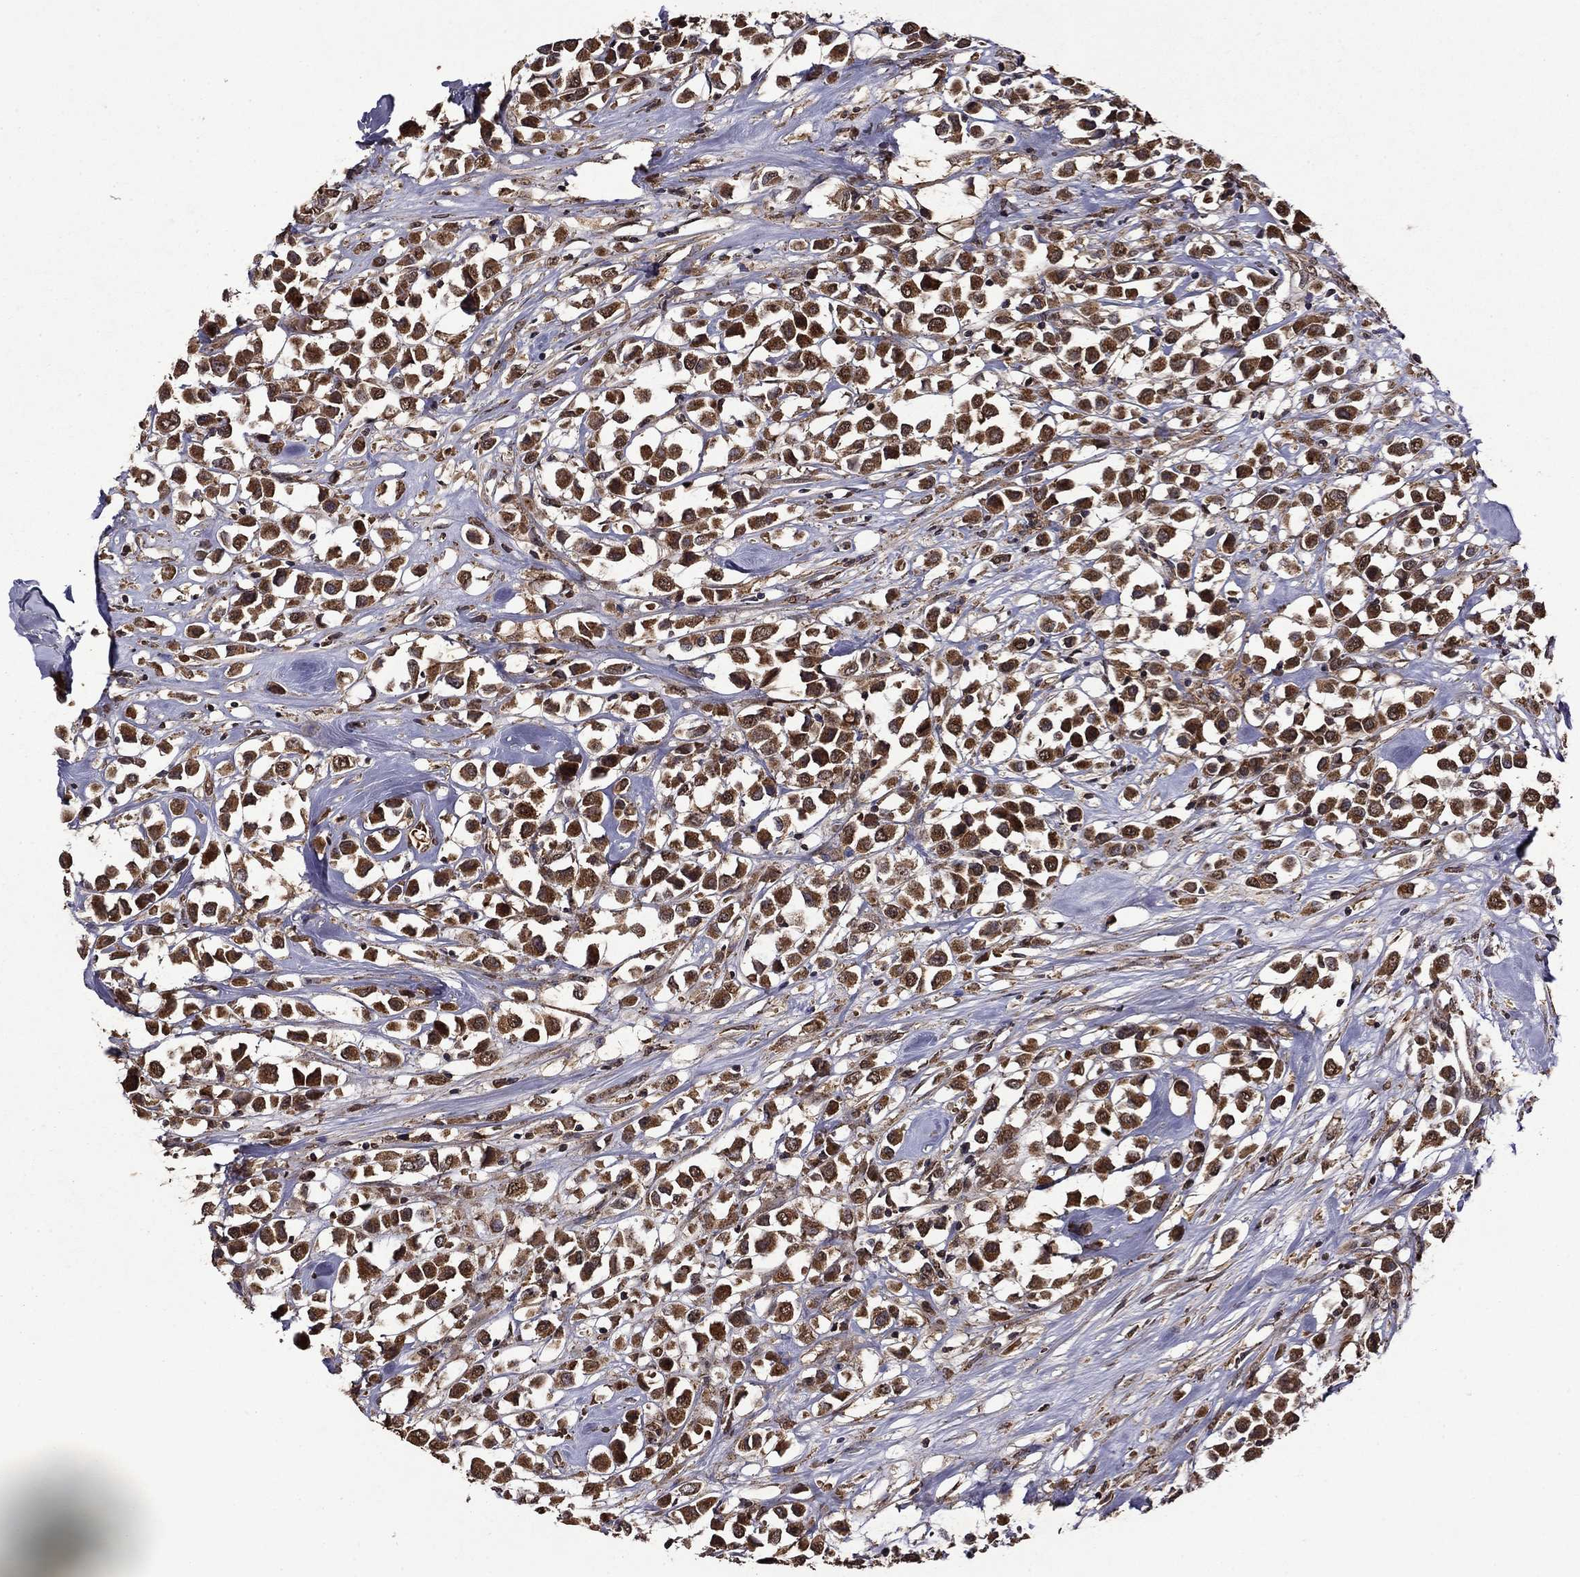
{"staining": {"intensity": "strong", "quantity": ">75%", "location": "cytoplasmic/membranous"}, "tissue": "breast cancer", "cell_type": "Tumor cells", "image_type": "cancer", "snomed": [{"axis": "morphology", "description": "Duct carcinoma"}, {"axis": "topography", "description": "Breast"}], "caption": "Protein analysis of intraductal carcinoma (breast) tissue demonstrates strong cytoplasmic/membranous positivity in about >75% of tumor cells.", "gene": "ITM2B", "patient": {"sex": "female", "age": 61}}